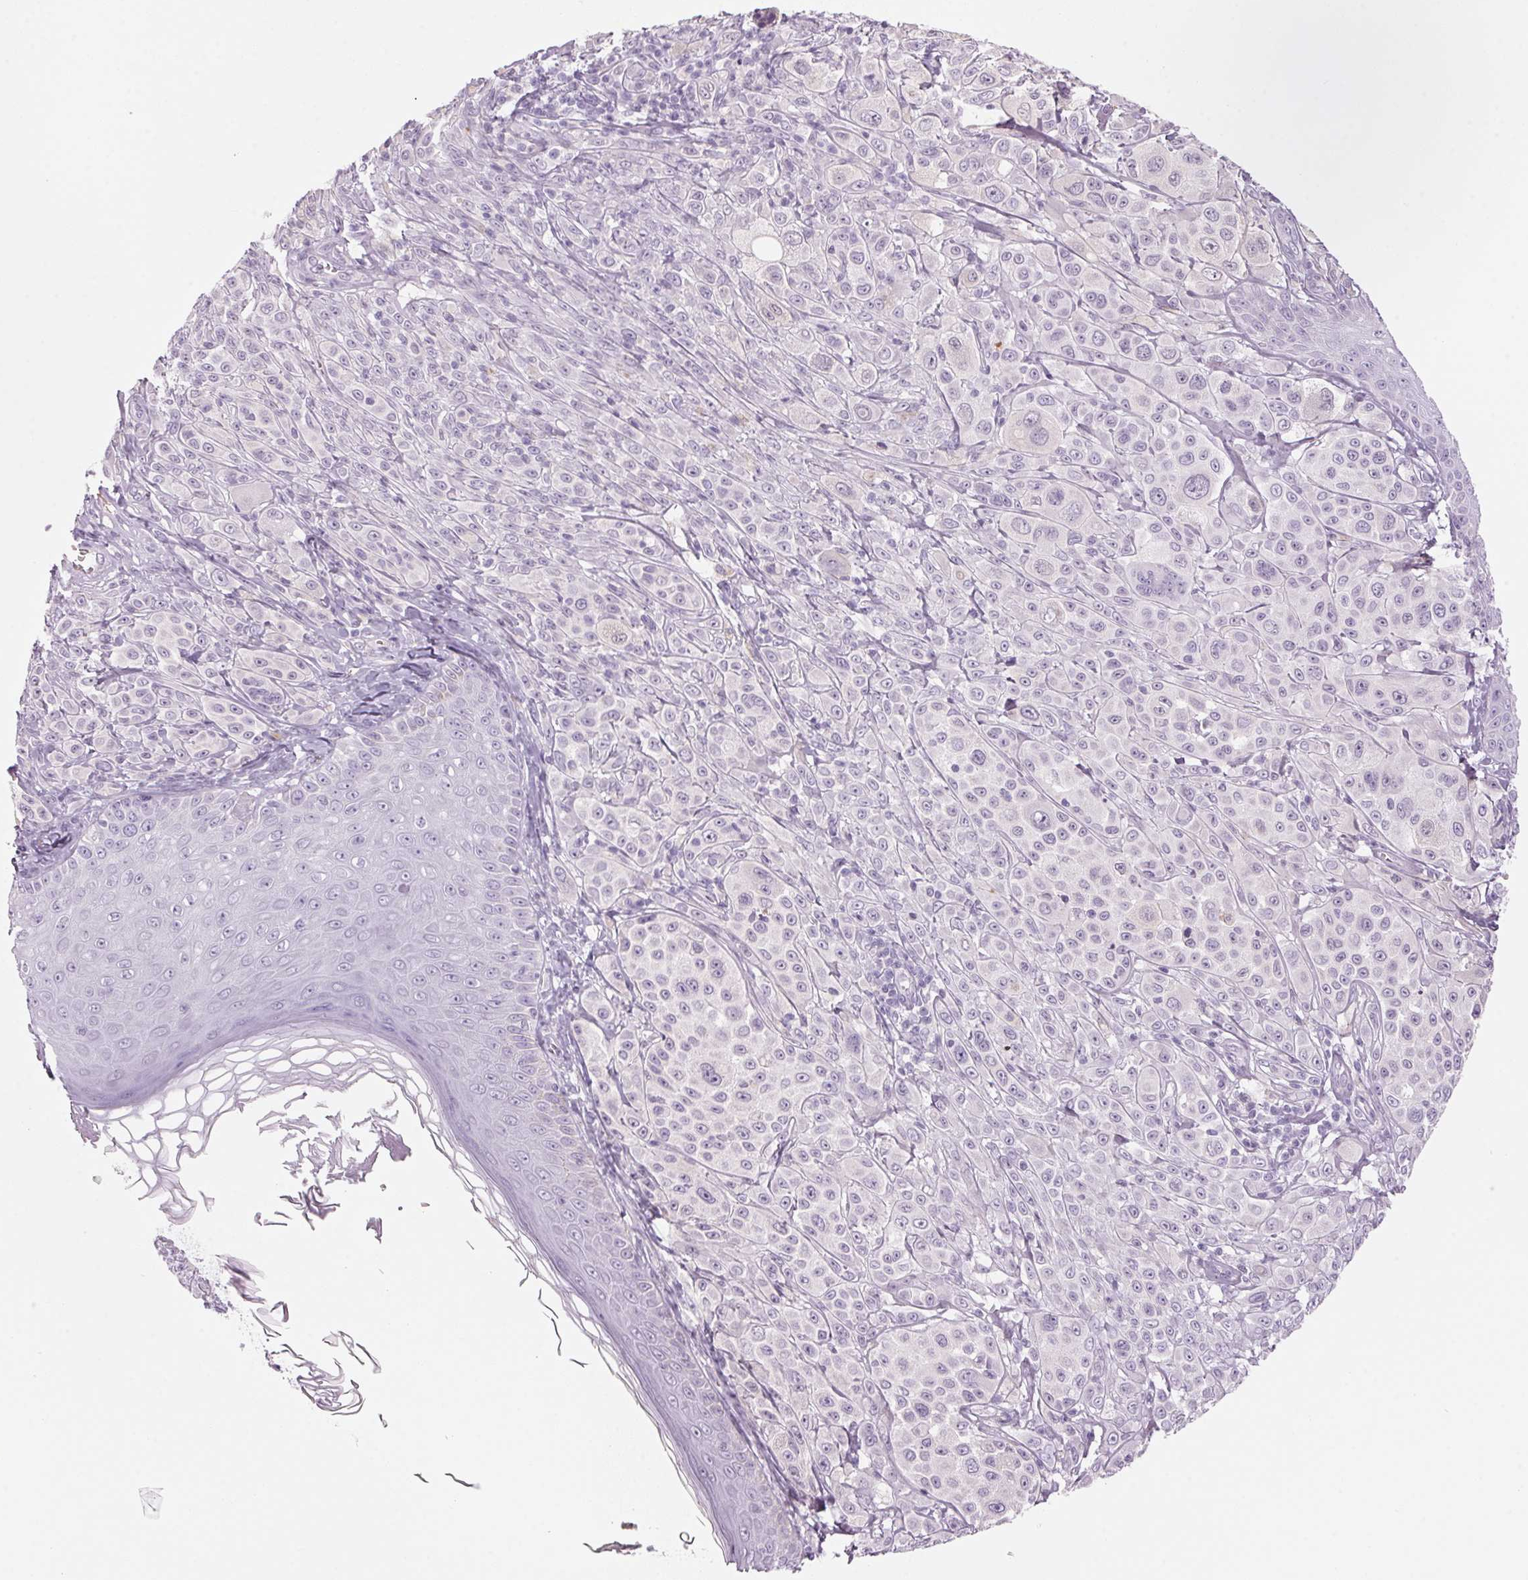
{"staining": {"intensity": "negative", "quantity": "none", "location": "none"}, "tissue": "melanoma", "cell_type": "Tumor cells", "image_type": "cancer", "snomed": [{"axis": "morphology", "description": "Malignant melanoma, NOS"}, {"axis": "topography", "description": "Skin"}], "caption": "A photomicrograph of malignant melanoma stained for a protein displays no brown staining in tumor cells.", "gene": "ADAM20", "patient": {"sex": "male", "age": 67}}